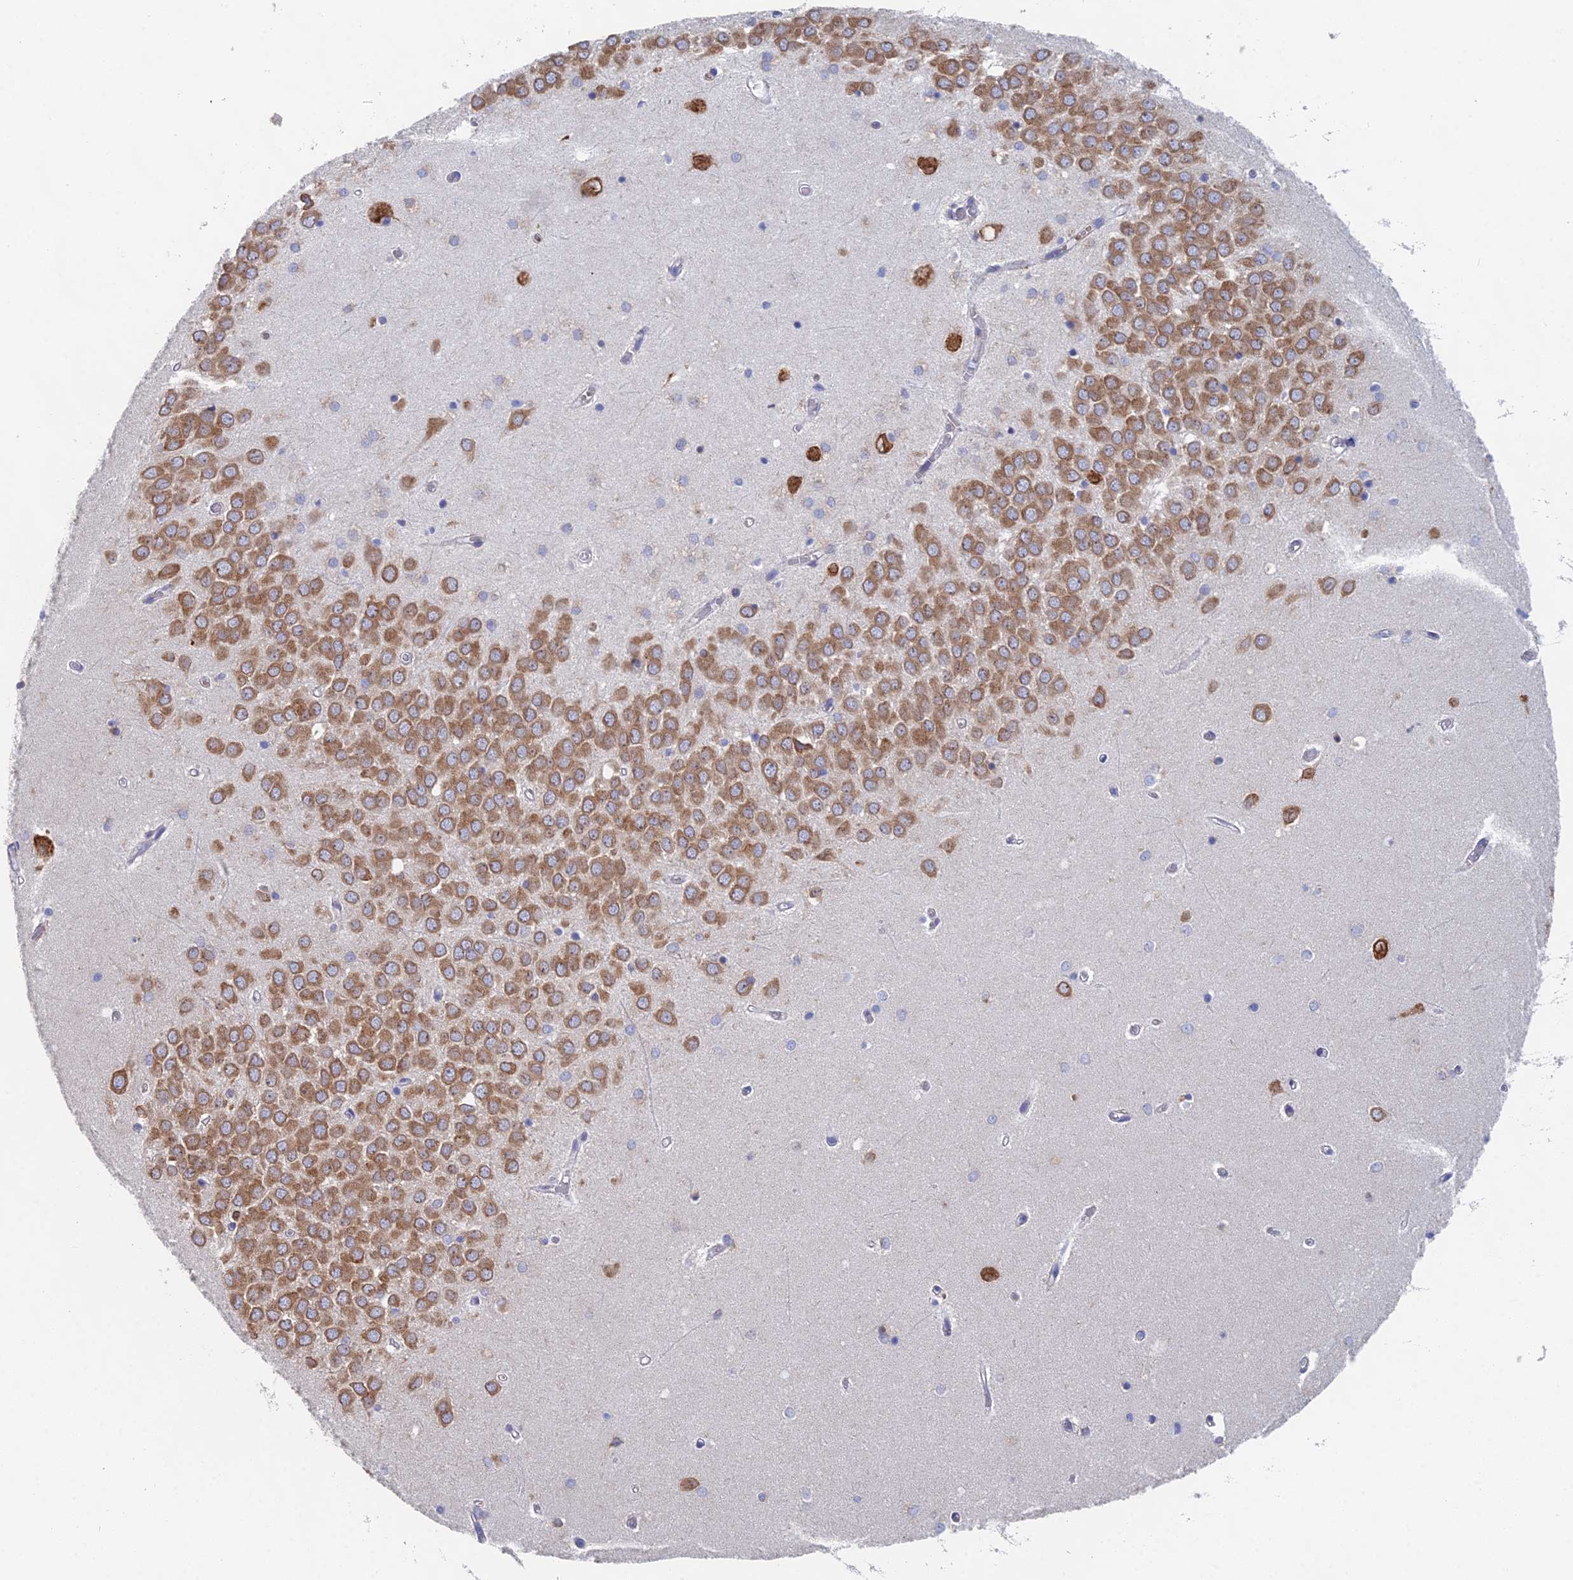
{"staining": {"intensity": "negative", "quantity": "none", "location": "none"}, "tissue": "hippocampus", "cell_type": "Glial cells", "image_type": "normal", "snomed": [{"axis": "morphology", "description": "Normal tissue, NOS"}, {"axis": "topography", "description": "Hippocampus"}], "caption": "A high-resolution image shows immunohistochemistry (IHC) staining of unremarkable hippocampus, which shows no significant expression in glial cells.", "gene": "ELOF1", "patient": {"sex": "male", "age": 70}}